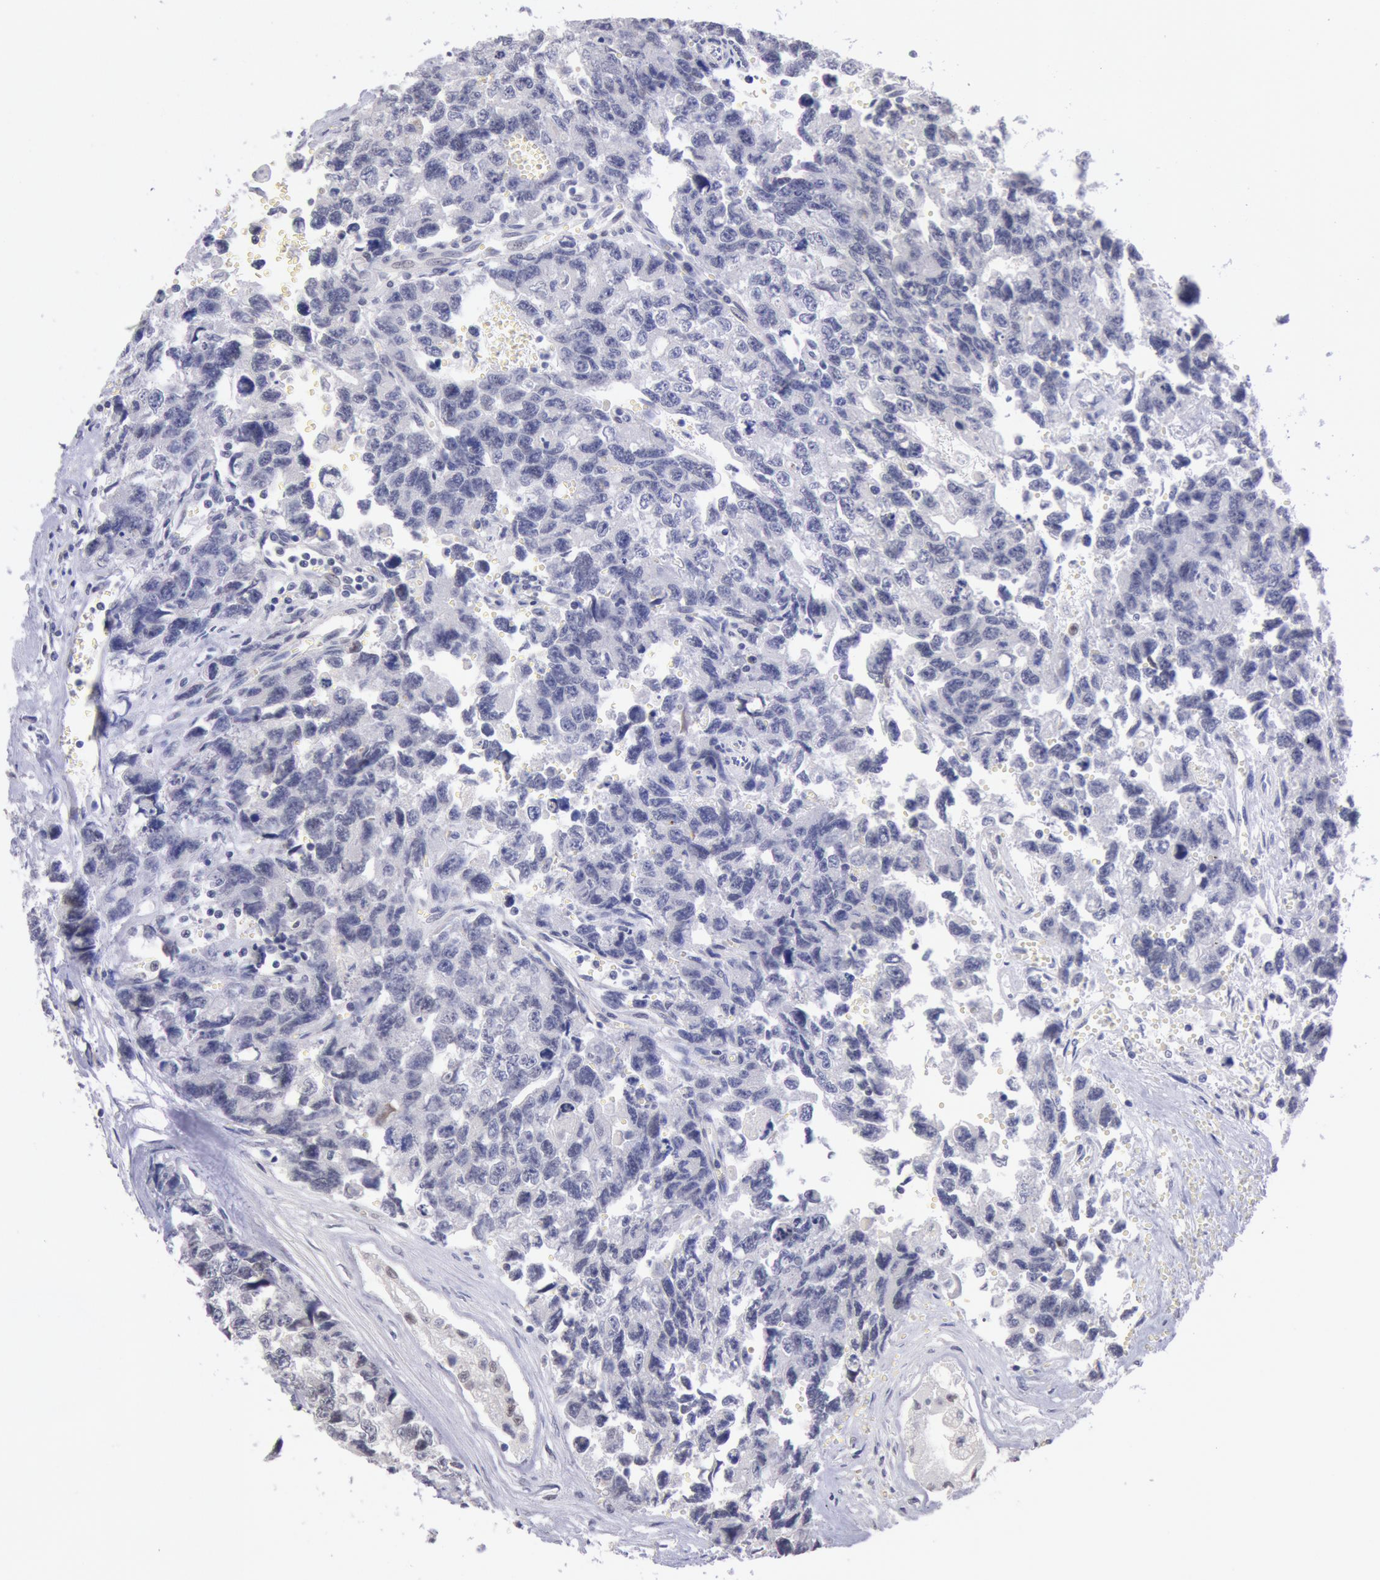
{"staining": {"intensity": "negative", "quantity": "none", "location": "none"}, "tissue": "testis cancer", "cell_type": "Tumor cells", "image_type": "cancer", "snomed": [{"axis": "morphology", "description": "Carcinoma, Embryonal, NOS"}, {"axis": "topography", "description": "Testis"}], "caption": "This is an immunohistochemistry (IHC) micrograph of human testis embryonal carcinoma. There is no positivity in tumor cells.", "gene": "MYH7", "patient": {"sex": "male", "age": 31}}